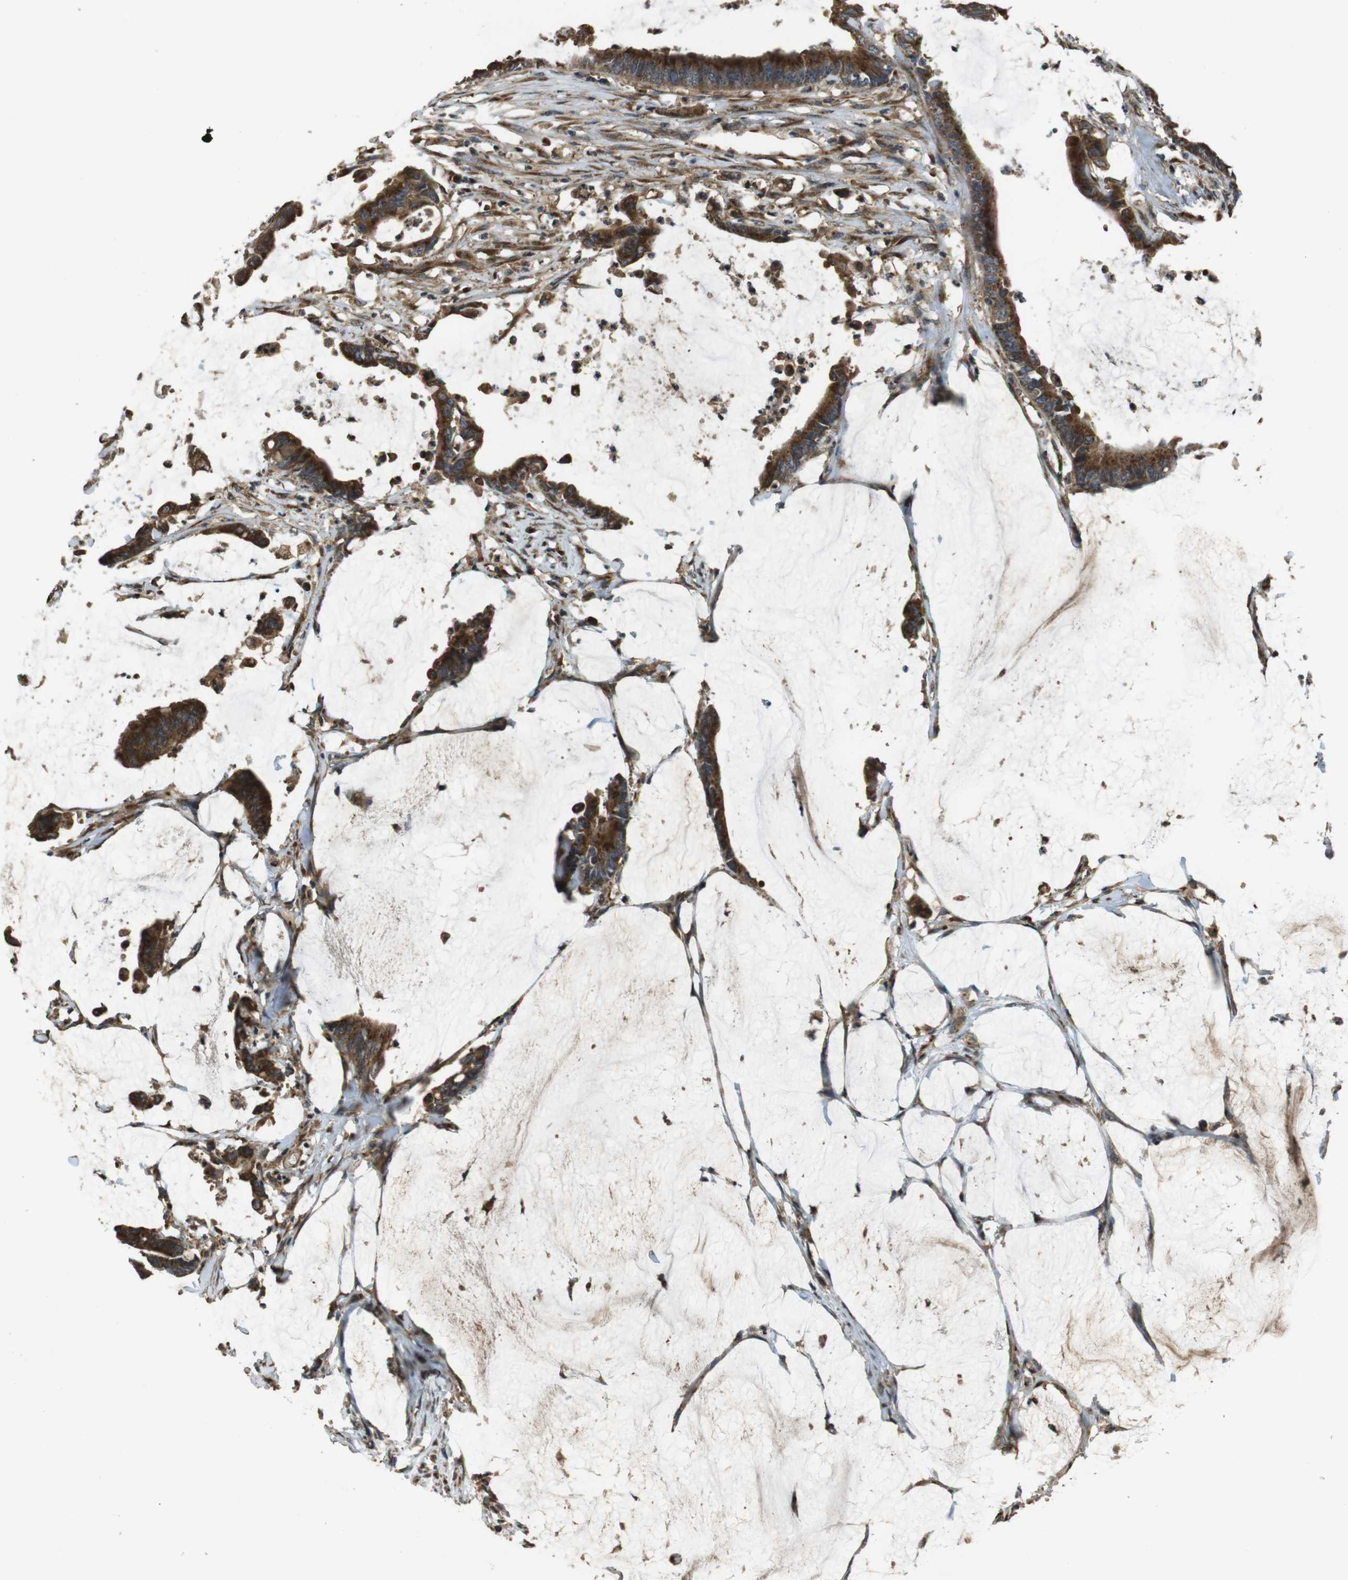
{"staining": {"intensity": "strong", "quantity": ">75%", "location": "cytoplasmic/membranous"}, "tissue": "colorectal cancer", "cell_type": "Tumor cells", "image_type": "cancer", "snomed": [{"axis": "morphology", "description": "Adenocarcinoma, NOS"}, {"axis": "topography", "description": "Rectum"}], "caption": "Strong cytoplasmic/membranous protein staining is present in about >75% of tumor cells in adenocarcinoma (colorectal).", "gene": "RAB6A", "patient": {"sex": "female", "age": 66}}